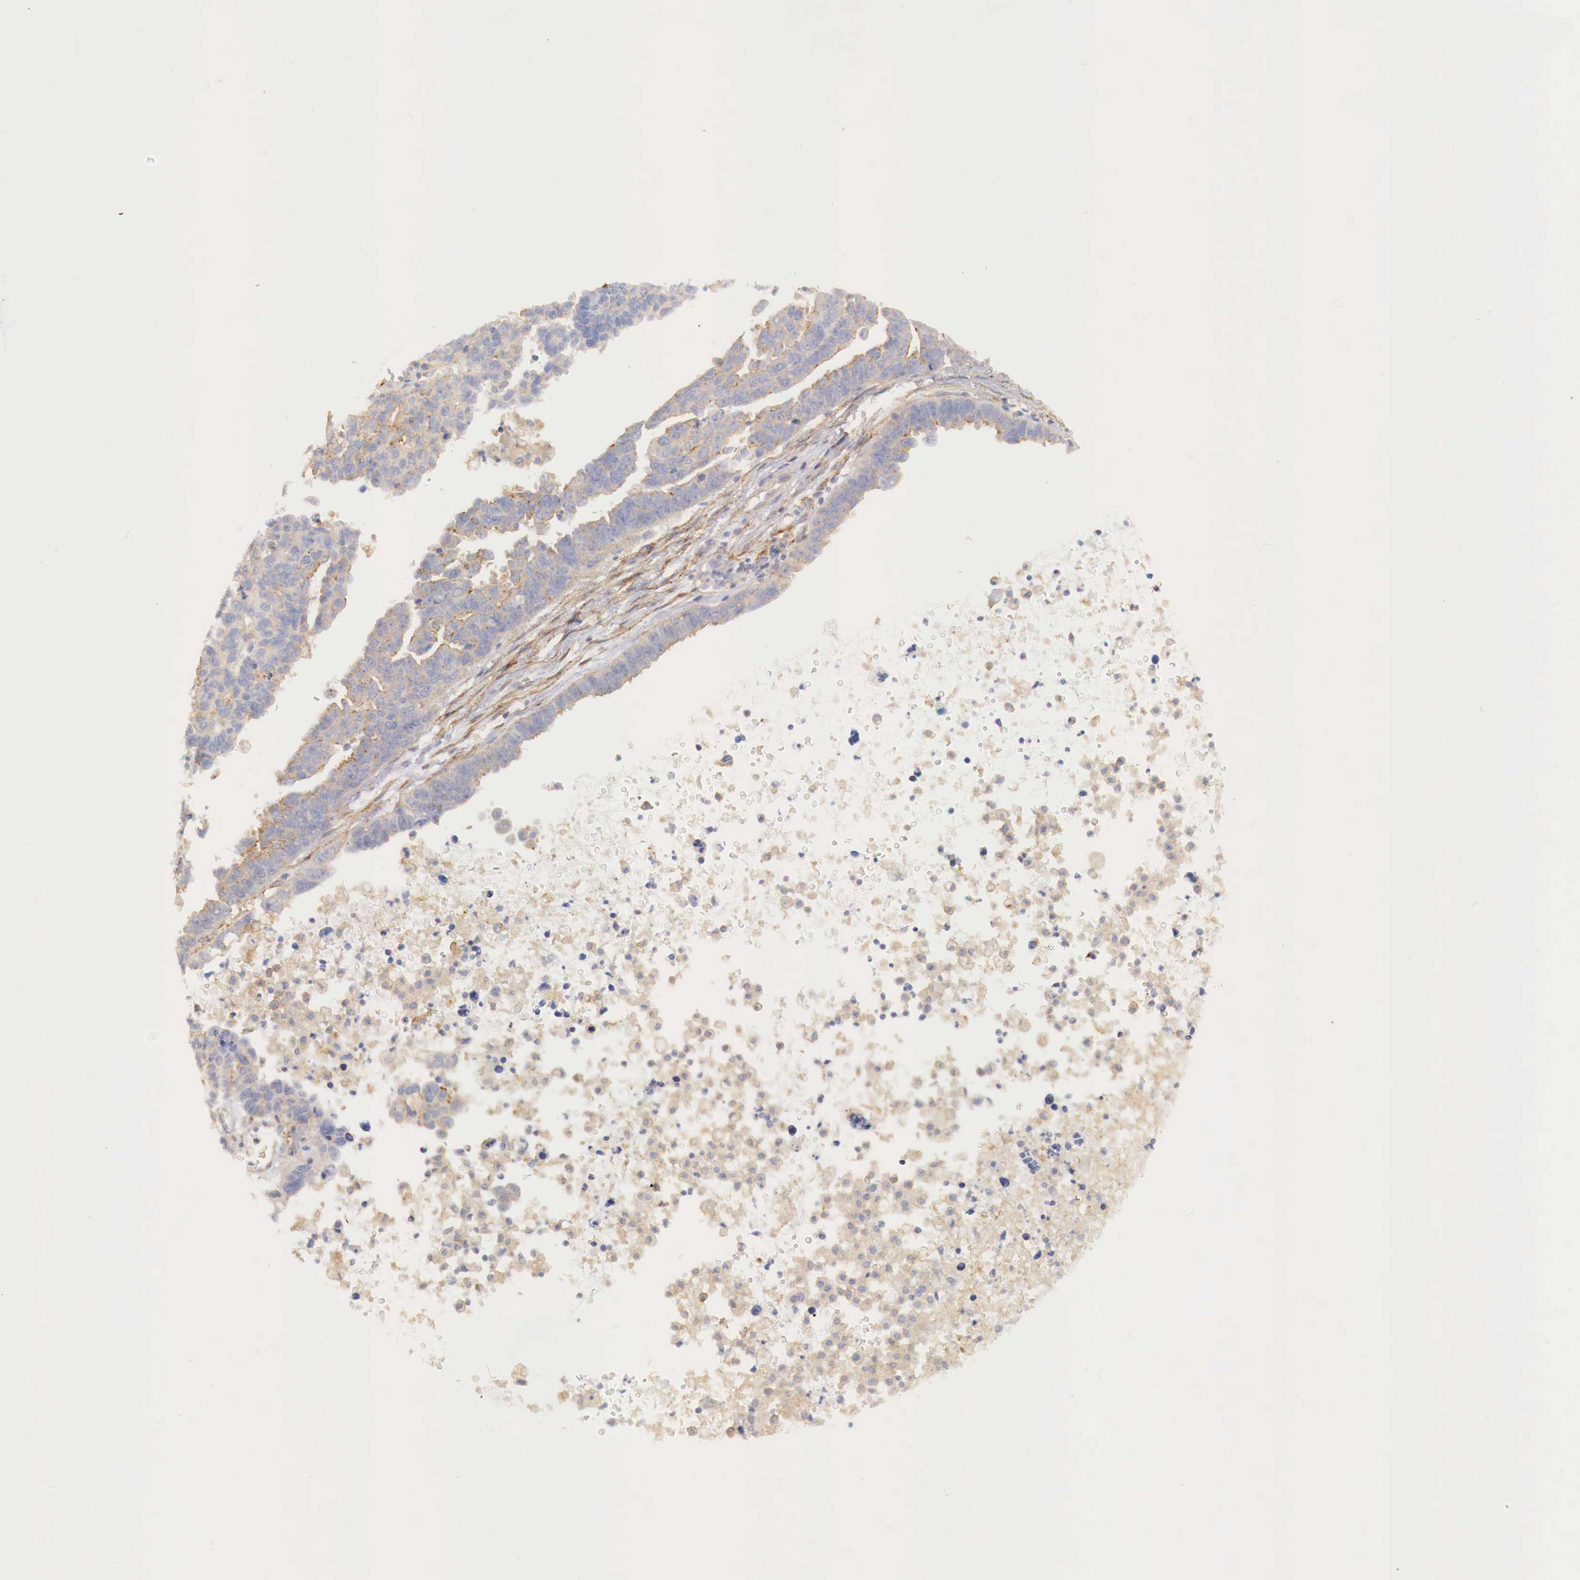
{"staining": {"intensity": "negative", "quantity": "none", "location": "none"}, "tissue": "ovarian cancer", "cell_type": "Tumor cells", "image_type": "cancer", "snomed": [{"axis": "morphology", "description": "Carcinoma, endometroid"}, {"axis": "morphology", "description": "Cystadenocarcinoma, serous, NOS"}, {"axis": "topography", "description": "Ovary"}], "caption": "Immunohistochemistry (IHC) photomicrograph of human ovarian cancer (serous cystadenocarcinoma) stained for a protein (brown), which displays no staining in tumor cells.", "gene": "KLHDC7B", "patient": {"sex": "female", "age": 45}}